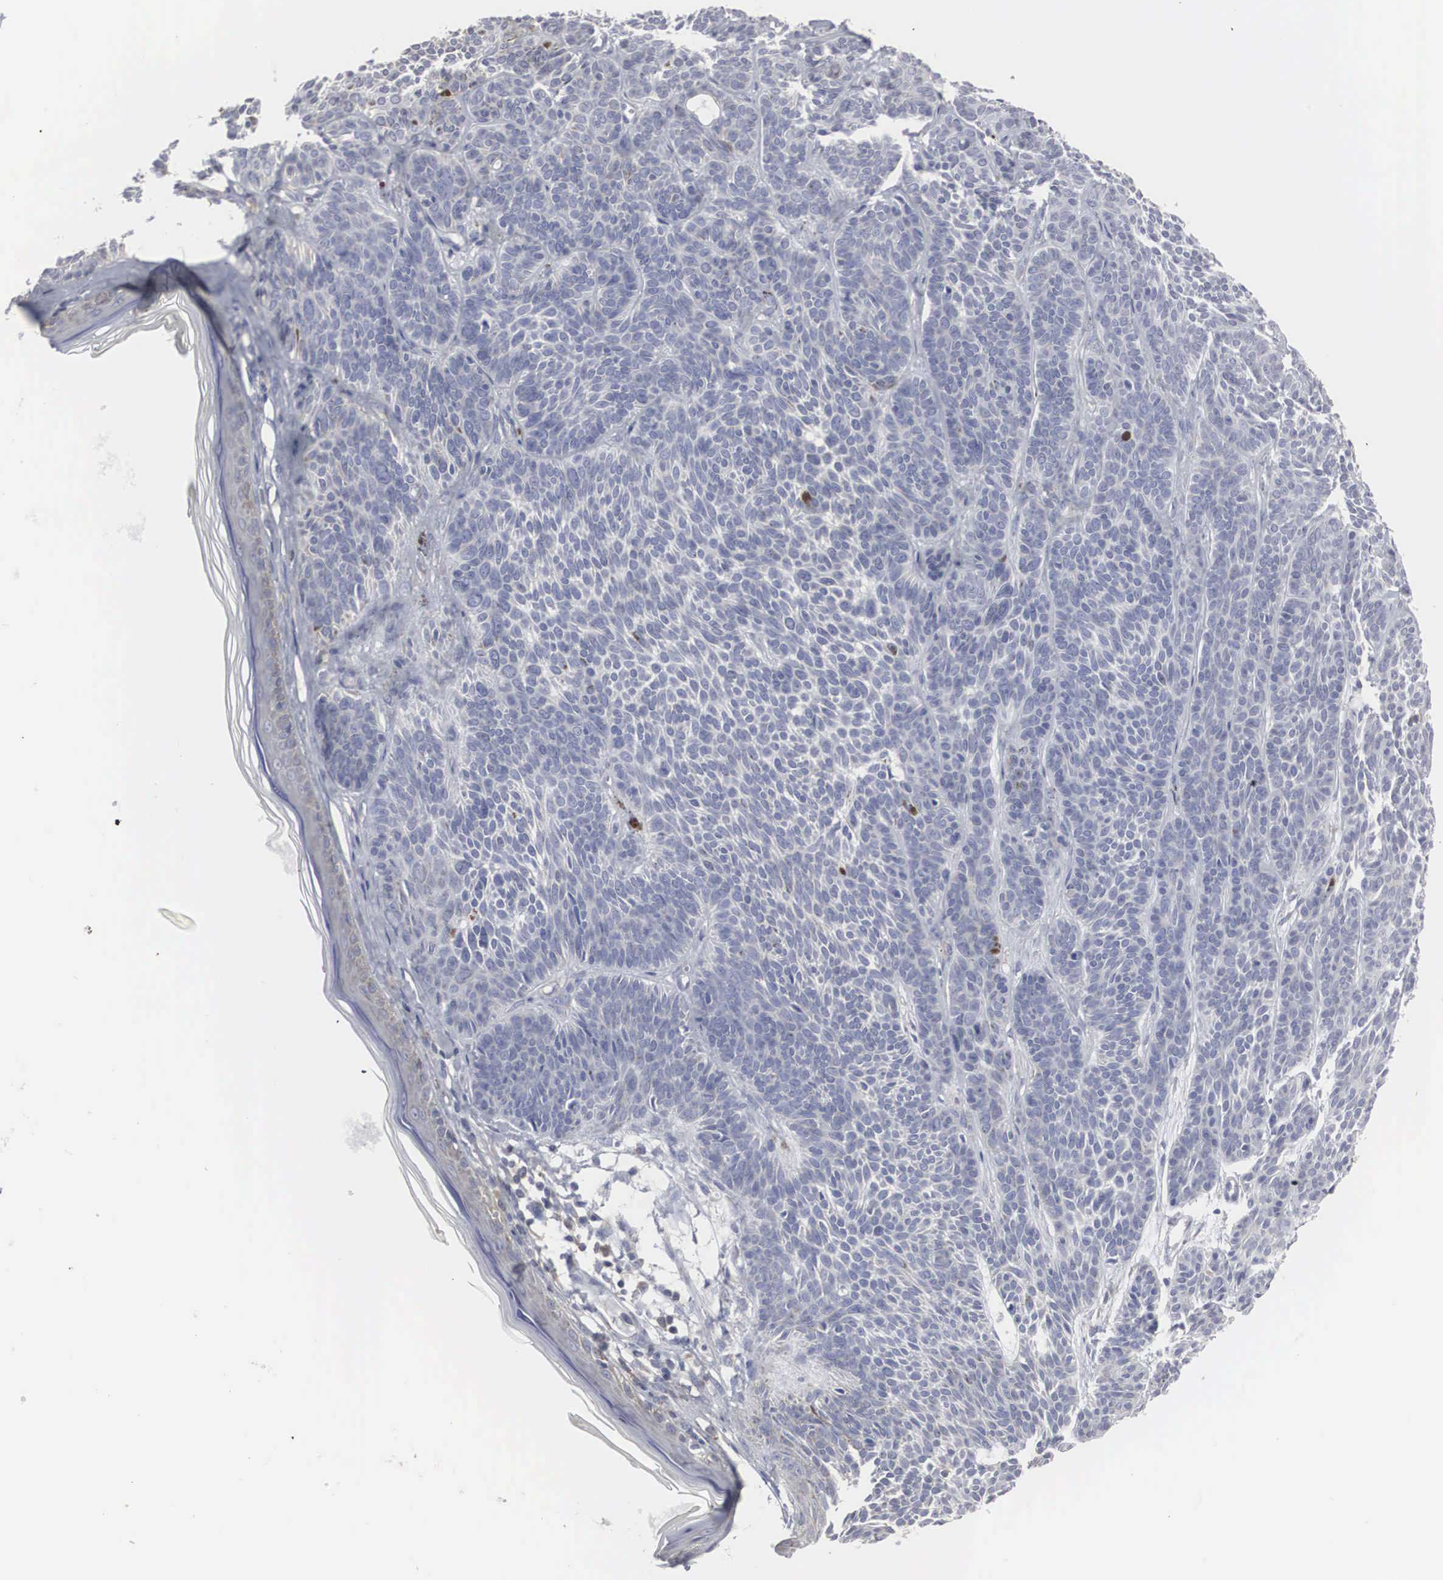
{"staining": {"intensity": "negative", "quantity": "none", "location": "none"}, "tissue": "skin cancer", "cell_type": "Tumor cells", "image_type": "cancer", "snomed": [{"axis": "morphology", "description": "Basal cell carcinoma"}, {"axis": "topography", "description": "Skin"}], "caption": "Skin basal cell carcinoma stained for a protein using IHC shows no positivity tumor cells.", "gene": "MIA2", "patient": {"sex": "female", "age": 62}}